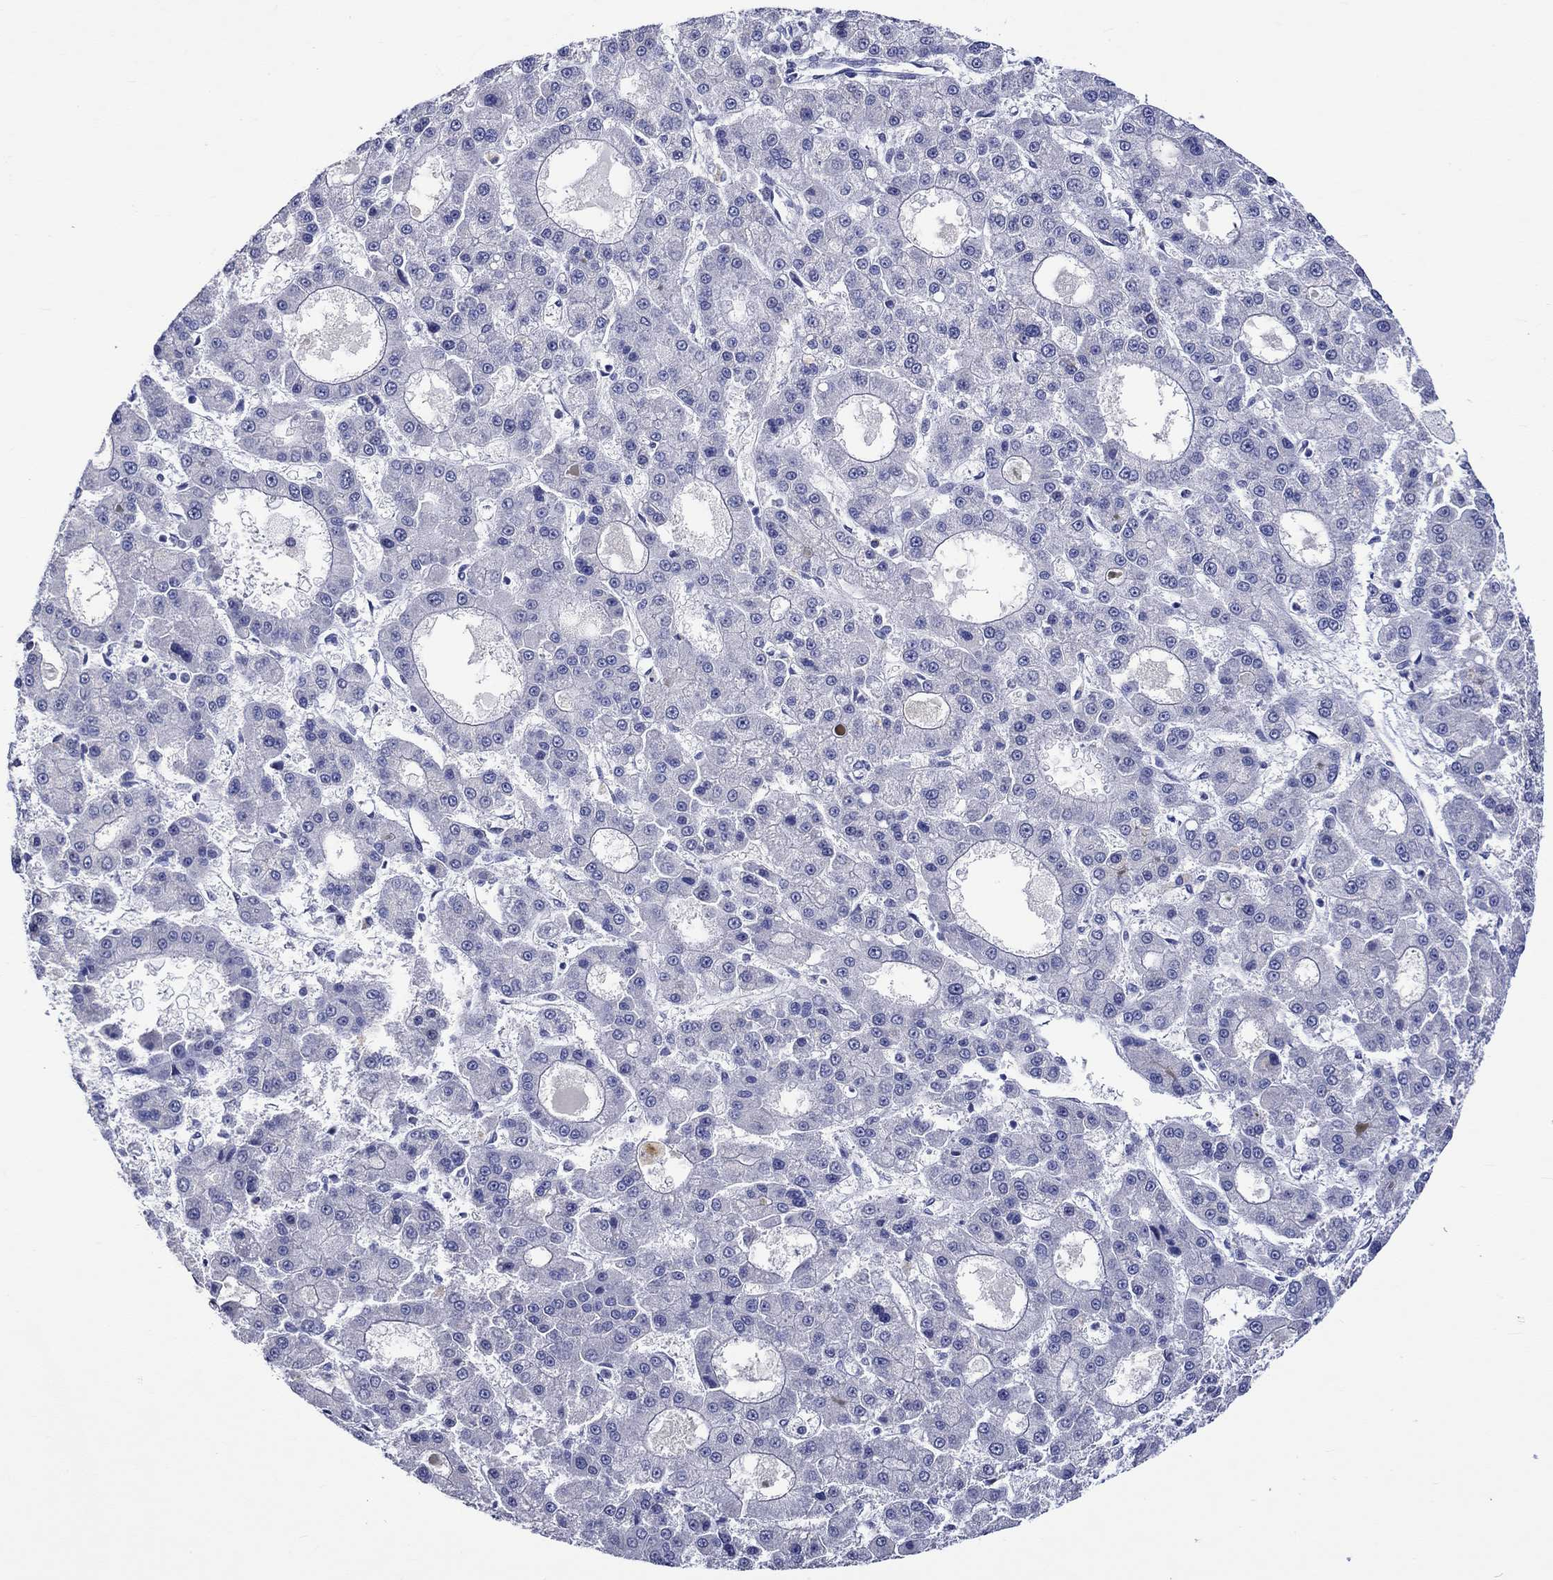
{"staining": {"intensity": "negative", "quantity": "none", "location": "none"}, "tissue": "liver cancer", "cell_type": "Tumor cells", "image_type": "cancer", "snomed": [{"axis": "morphology", "description": "Carcinoma, Hepatocellular, NOS"}, {"axis": "topography", "description": "Liver"}], "caption": "There is no significant staining in tumor cells of hepatocellular carcinoma (liver). Nuclei are stained in blue.", "gene": "CRYAB", "patient": {"sex": "male", "age": 70}}